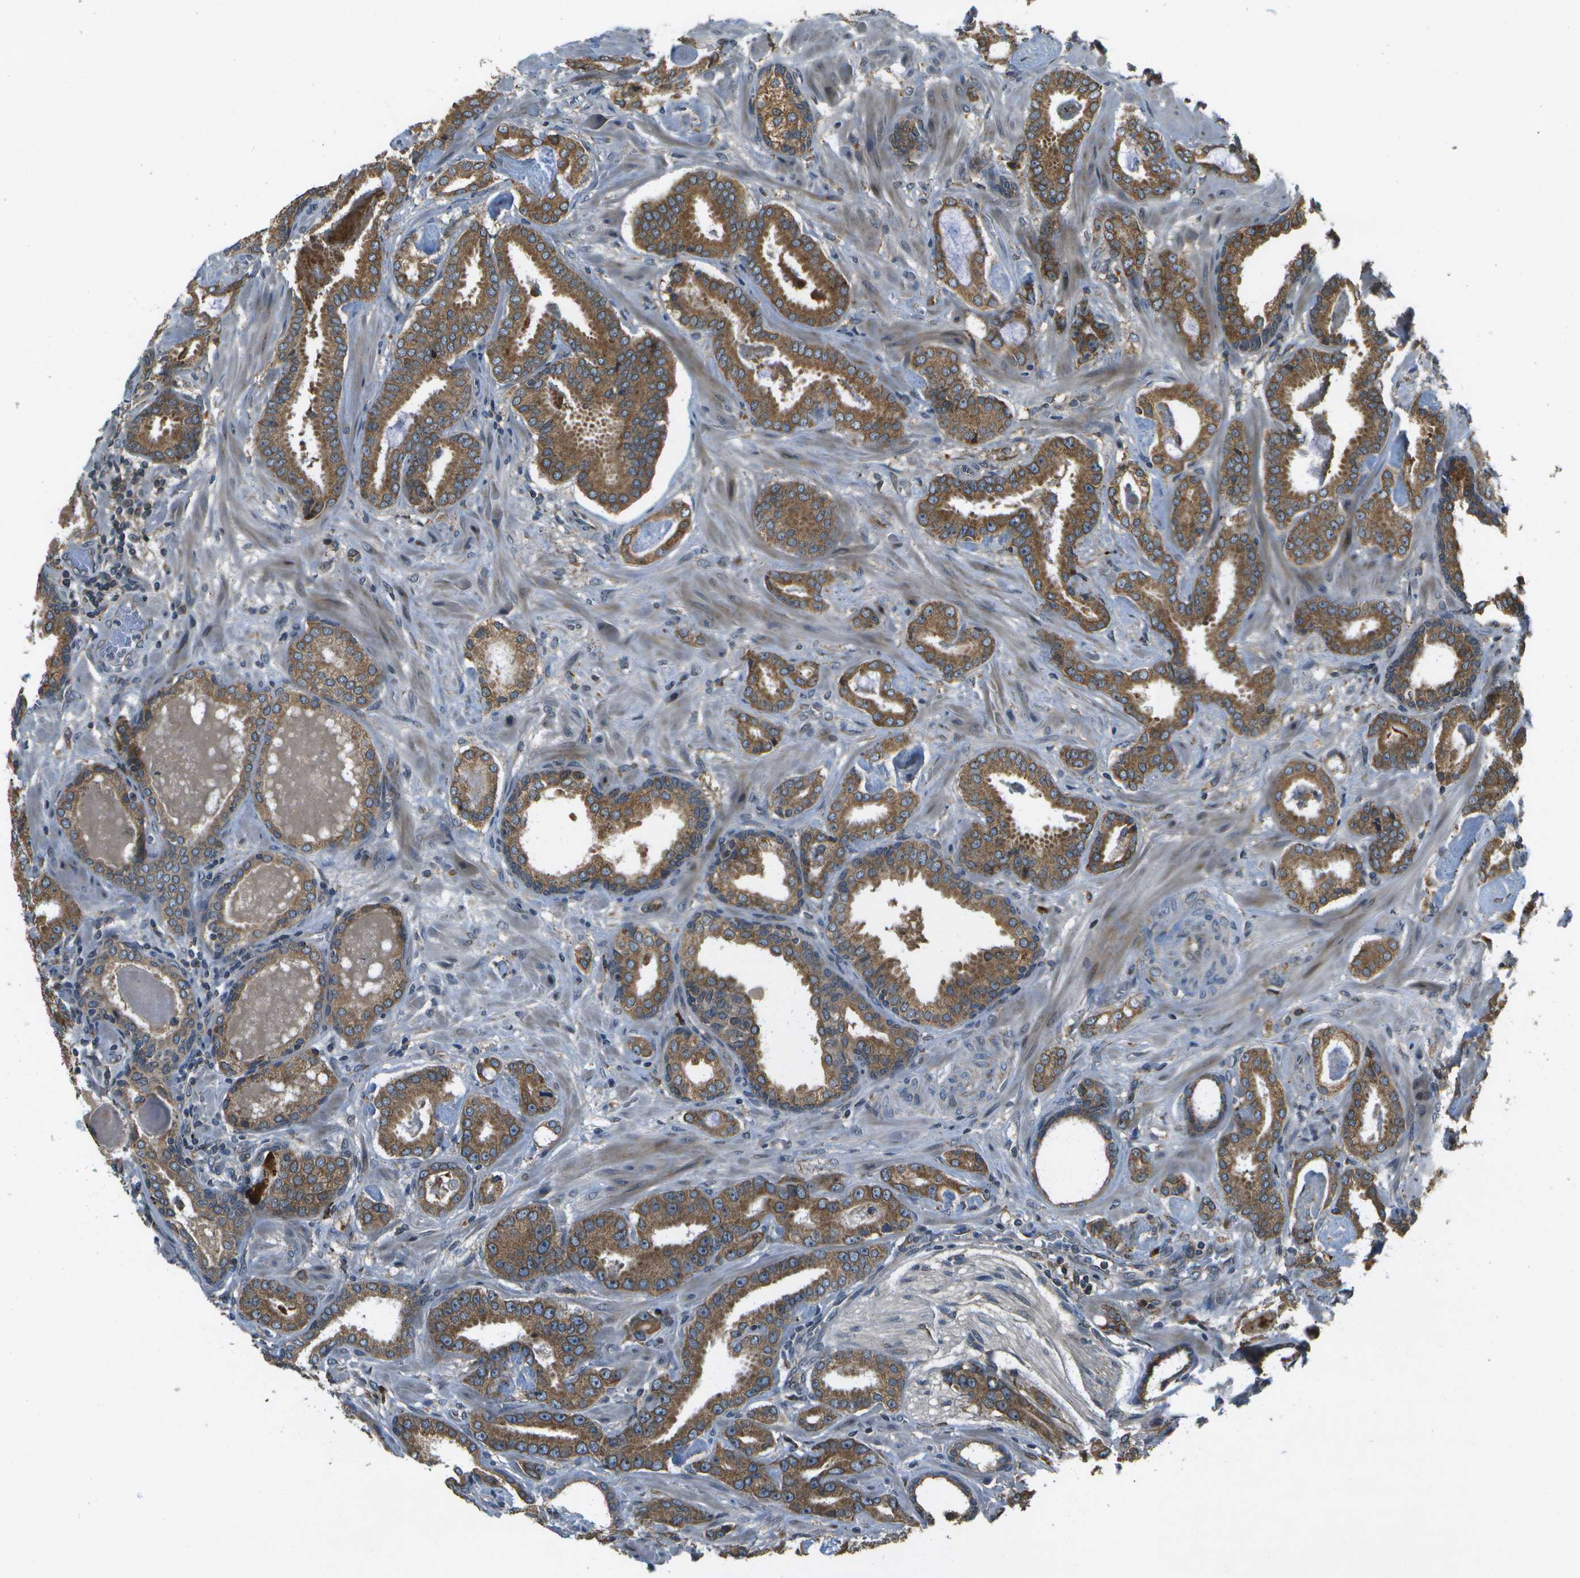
{"staining": {"intensity": "moderate", "quantity": ">75%", "location": "cytoplasmic/membranous"}, "tissue": "prostate cancer", "cell_type": "Tumor cells", "image_type": "cancer", "snomed": [{"axis": "morphology", "description": "Adenocarcinoma, Low grade"}, {"axis": "topography", "description": "Prostate"}], "caption": "The photomicrograph reveals staining of low-grade adenocarcinoma (prostate), revealing moderate cytoplasmic/membranous protein positivity (brown color) within tumor cells. Nuclei are stained in blue.", "gene": "HFE", "patient": {"sex": "male", "age": 53}}